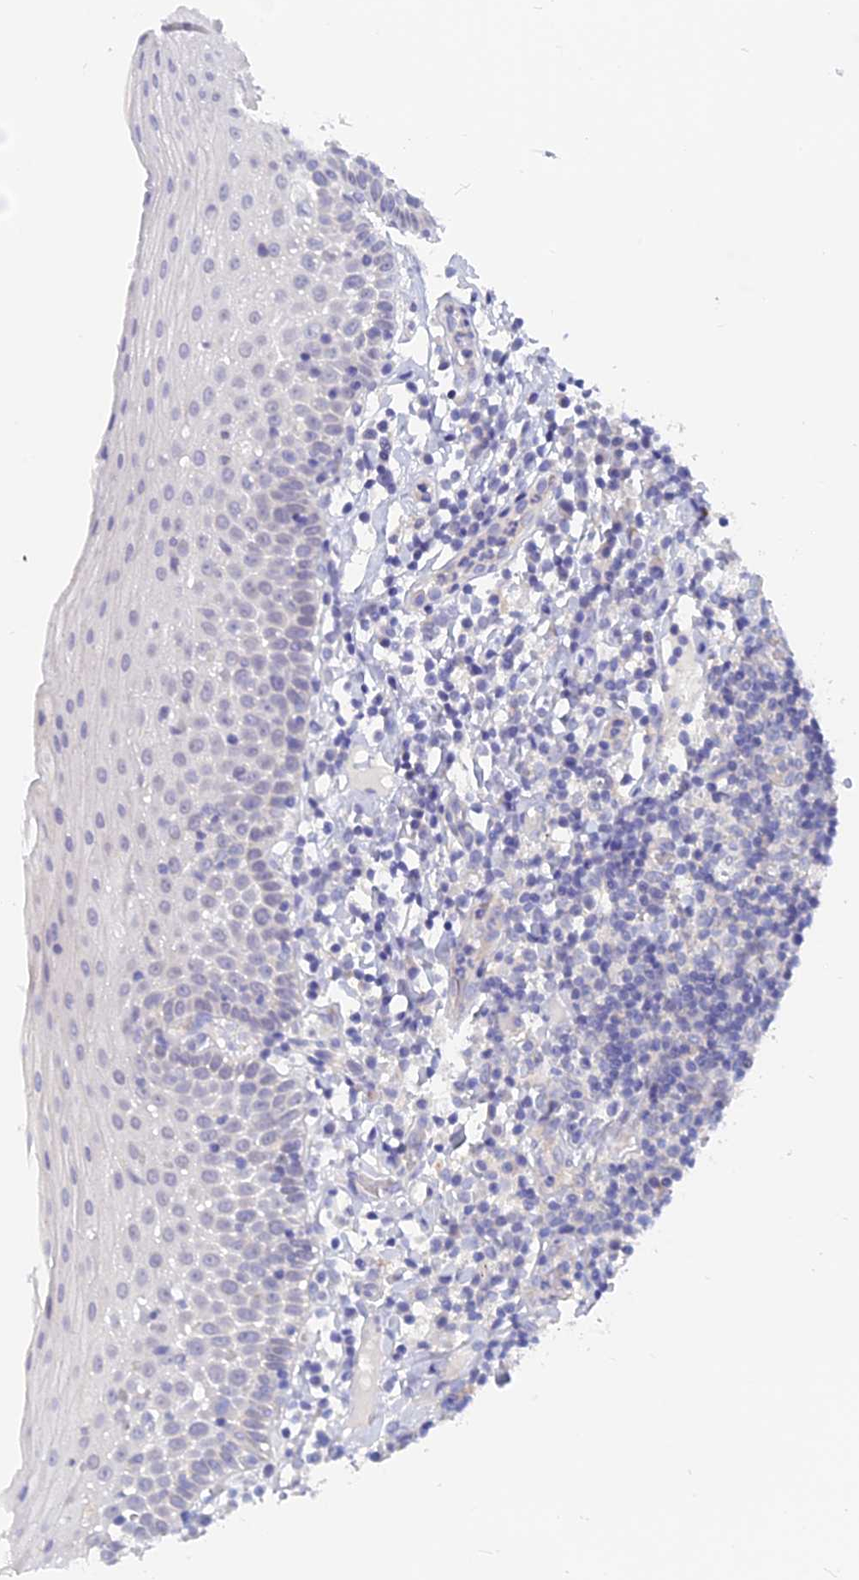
{"staining": {"intensity": "negative", "quantity": "none", "location": "none"}, "tissue": "oral mucosa", "cell_type": "Squamous epithelial cells", "image_type": "normal", "snomed": [{"axis": "morphology", "description": "Normal tissue, NOS"}, {"axis": "topography", "description": "Oral tissue"}], "caption": "A photomicrograph of oral mucosa stained for a protein displays no brown staining in squamous epithelial cells.", "gene": "GLB1L", "patient": {"sex": "female", "age": 69}}